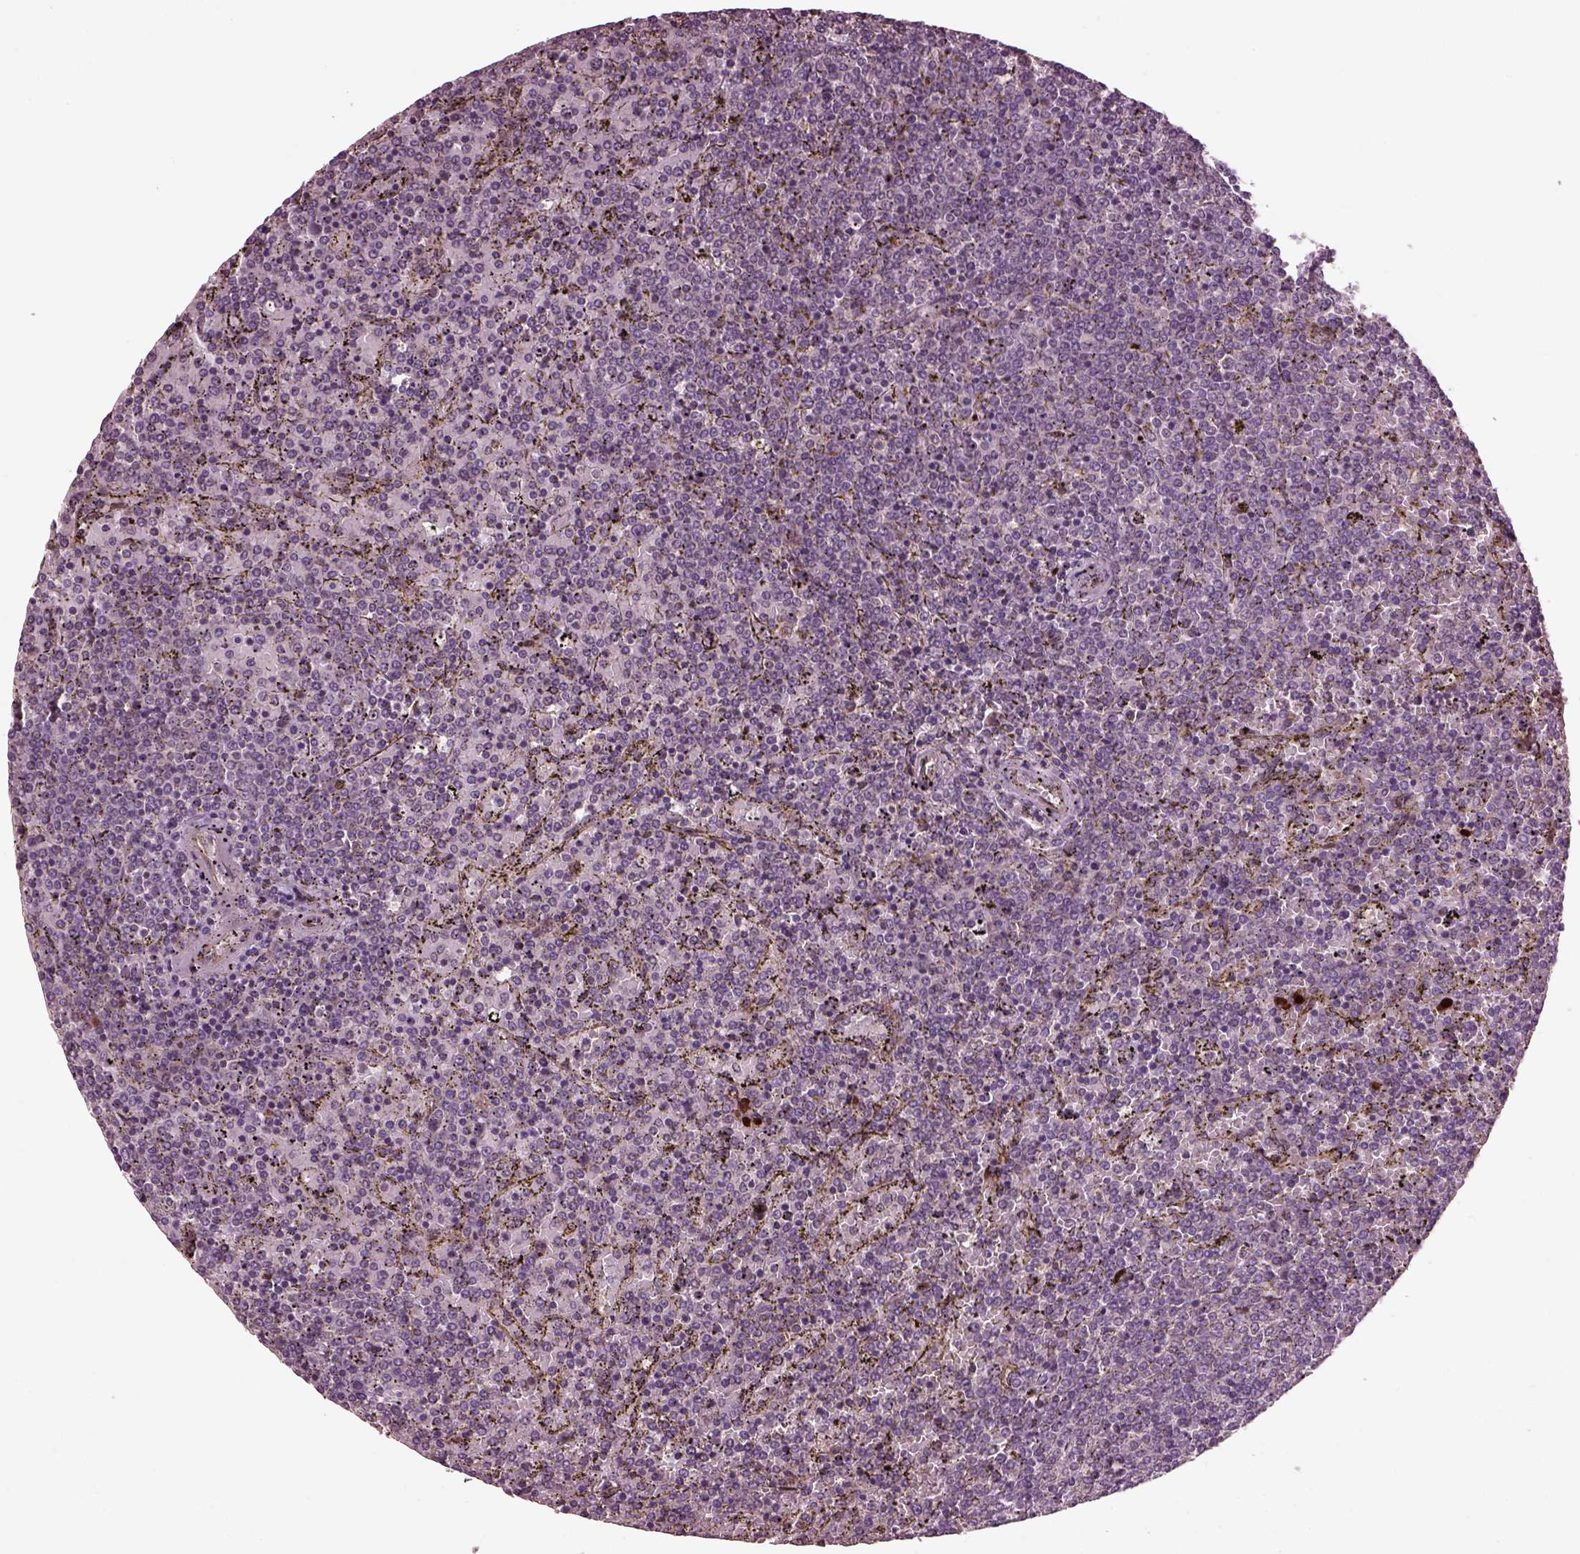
{"staining": {"intensity": "negative", "quantity": "none", "location": "none"}, "tissue": "lymphoma", "cell_type": "Tumor cells", "image_type": "cancer", "snomed": [{"axis": "morphology", "description": "Malignant lymphoma, non-Hodgkin's type, Low grade"}, {"axis": "topography", "description": "Spleen"}], "caption": "IHC photomicrograph of human malignant lymphoma, non-Hodgkin's type (low-grade) stained for a protein (brown), which reveals no positivity in tumor cells.", "gene": "RUFY3", "patient": {"sex": "female", "age": 77}}